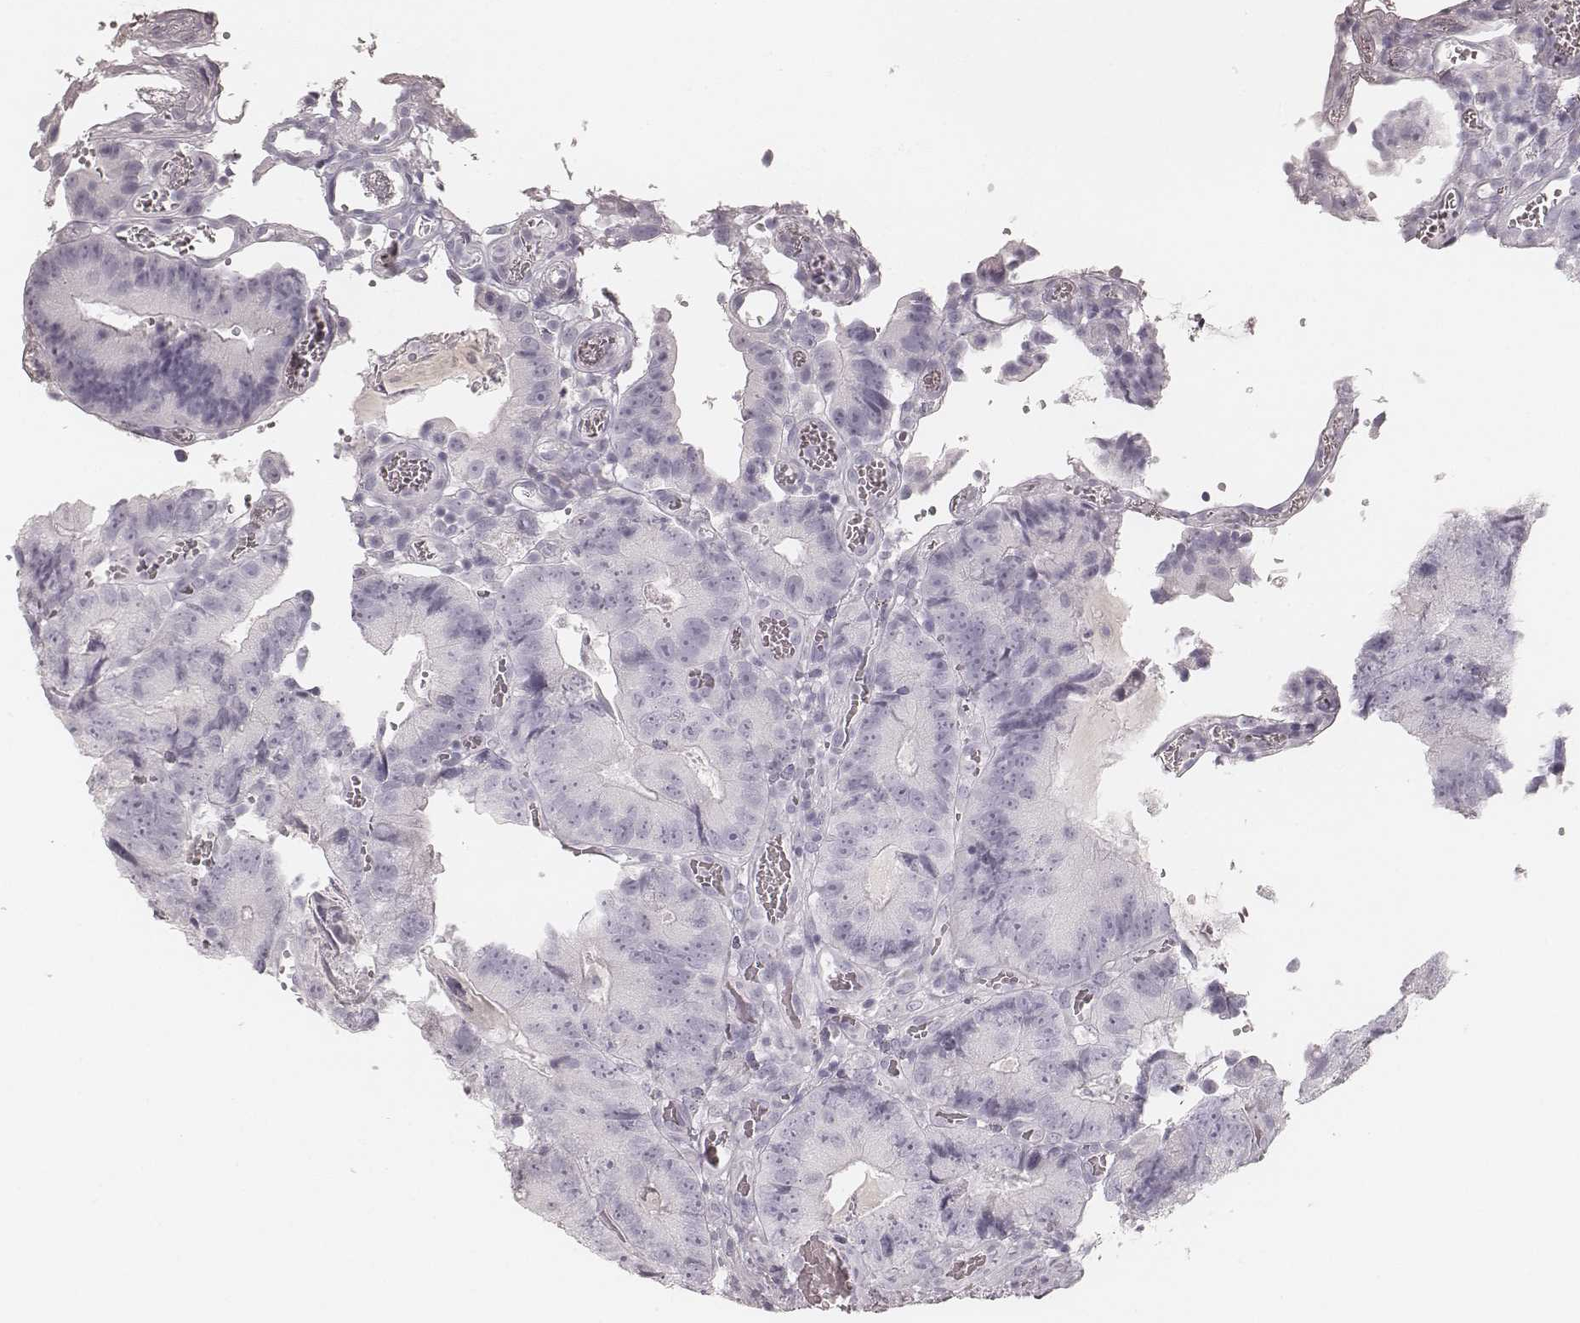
{"staining": {"intensity": "negative", "quantity": "none", "location": "none"}, "tissue": "colorectal cancer", "cell_type": "Tumor cells", "image_type": "cancer", "snomed": [{"axis": "morphology", "description": "Adenocarcinoma, NOS"}, {"axis": "topography", "description": "Colon"}], "caption": "This image is of colorectal adenocarcinoma stained with immunohistochemistry (IHC) to label a protein in brown with the nuclei are counter-stained blue. There is no staining in tumor cells.", "gene": "KRT82", "patient": {"sex": "female", "age": 86}}